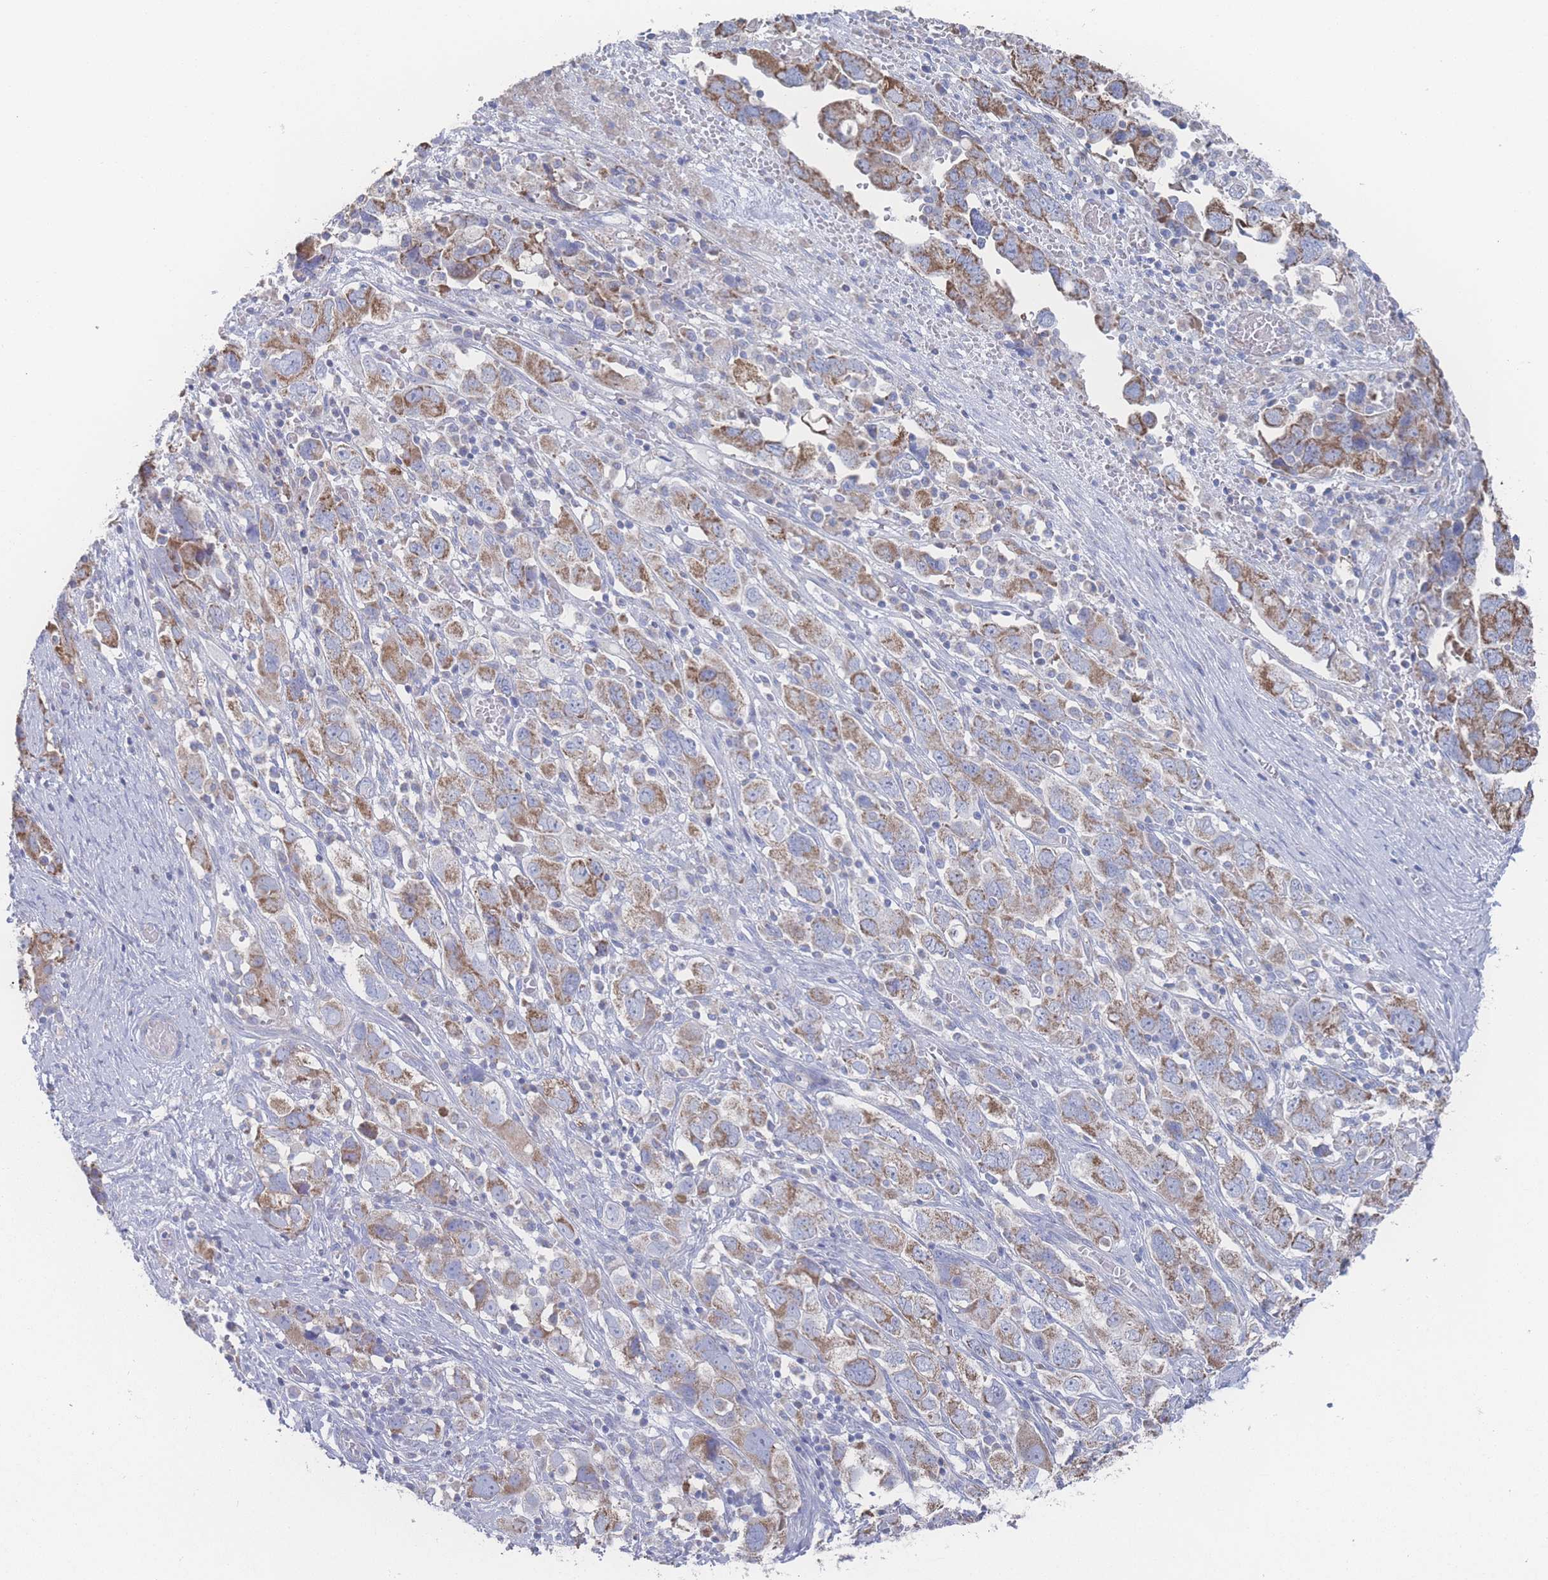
{"staining": {"intensity": "moderate", "quantity": ">75%", "location": "cytoplasmic/membranous"}, "tissue": "ovarian cancer", "cell_type": "Tumor cells", "image_type": "cancer", "snomed": [{"axis": "morphology", "description": "Carcinoma, NOS"}, {"axis": "morphology", "description": "Cystadenocarcinoma, serous, NOS"}, {"axis": "topography", "description": "Ovary"}], "caption": "Tumor cells display medium levels of moderate cytoplasmic/membranous positivity in approximately >75% of cells in ovarian cancer (carcinoma). (IHC, brightfield microscopy, high magnification).", "gene": "SNPH", "patient": {"sex": "female", "age": 69}}